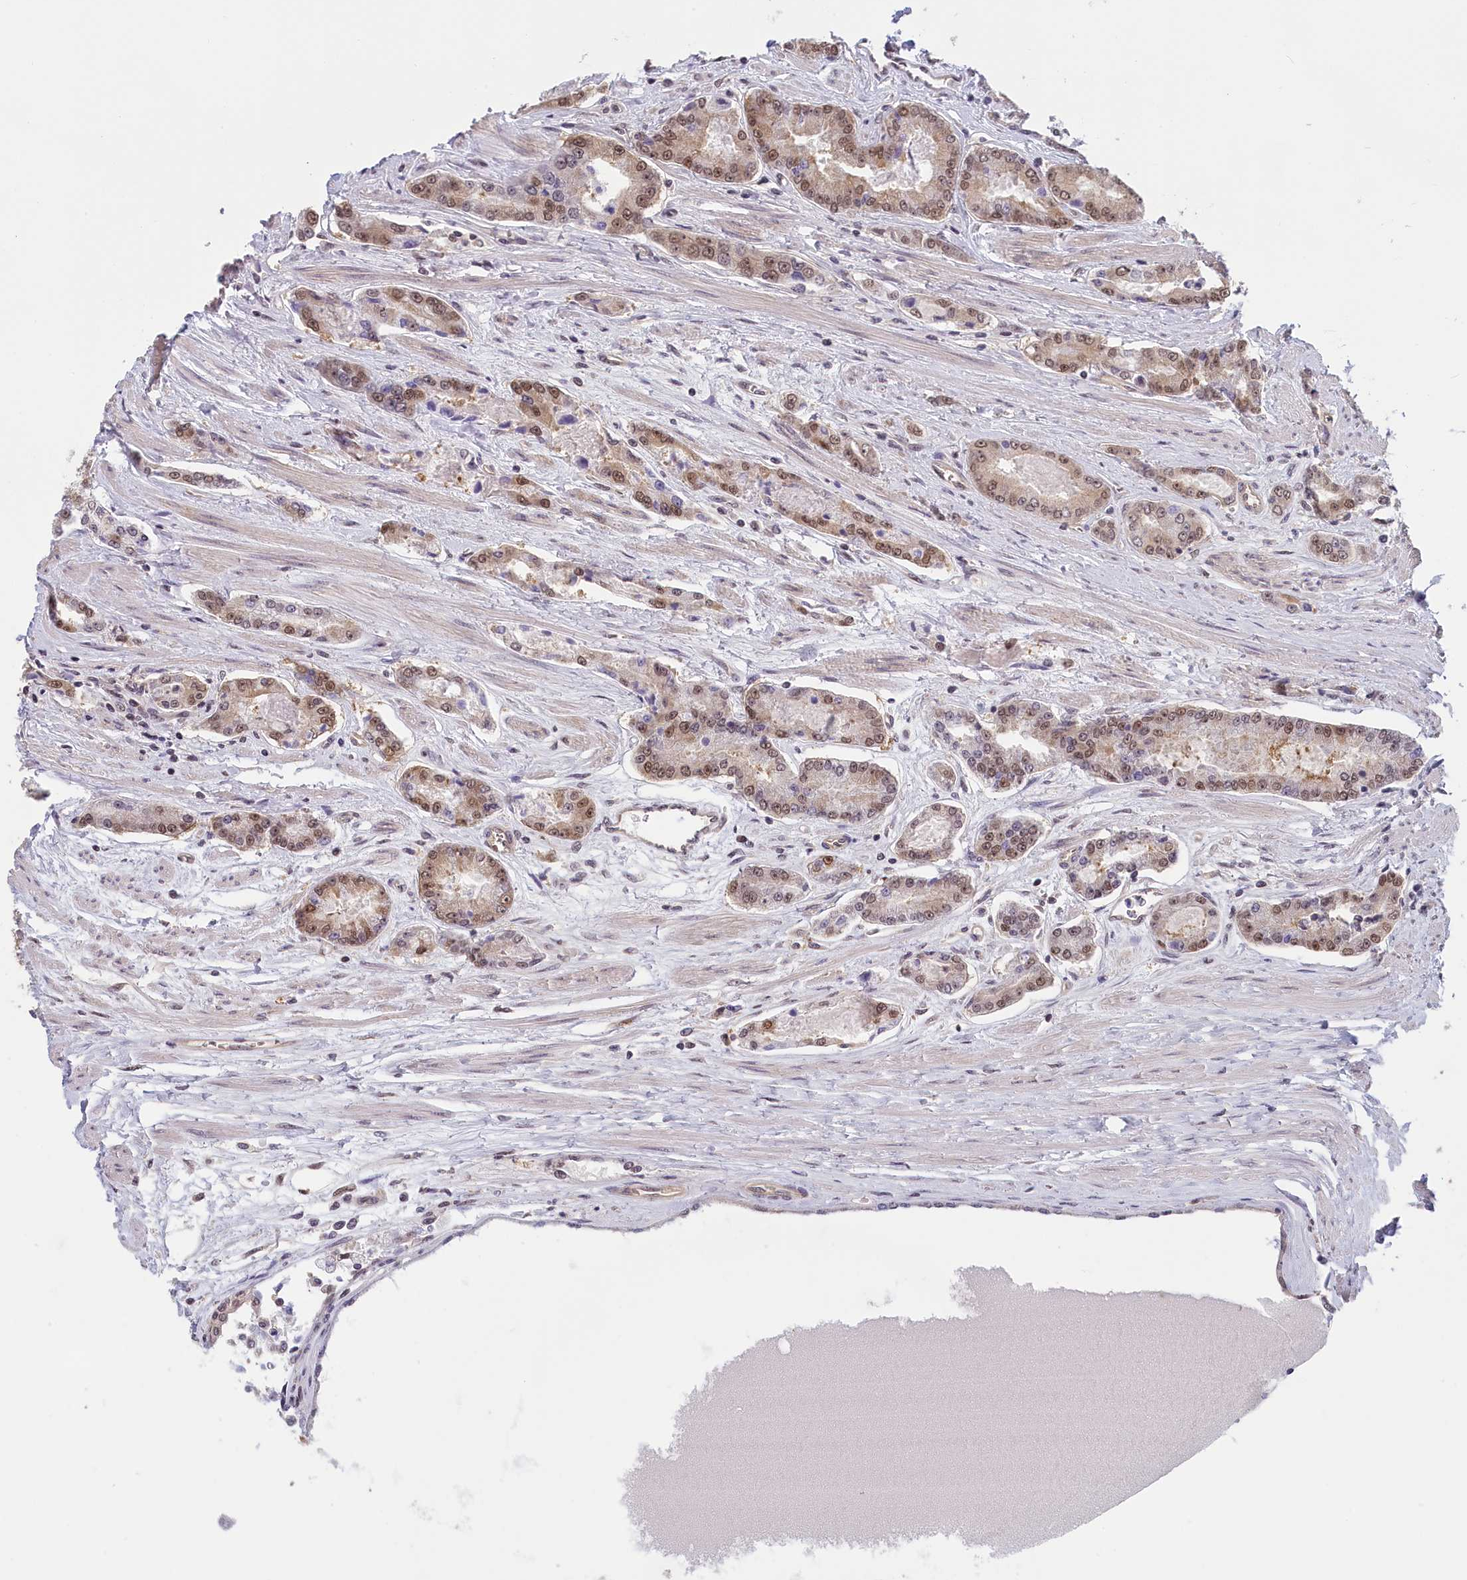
{"staining": {"intensity": "moderate", "quantity": ">75%", "location": "nuclear"}, "tissue": "prostate cancer", "cell_type": "Tumor cells", "image_type": "cancer", "snomed": [{"axis": "morphology", "description": "Adenocarcinoma, High grade"}, {"axis": "topography", "description": "Prostate"}], "caption": "Prostate cancer was stained to show a protein in brown. There is medium levels of moderate nuclear positivity in about >75% of tumor cells.", "gene": "C19orf44", "patient": {"sex": "male", "age": 74}}